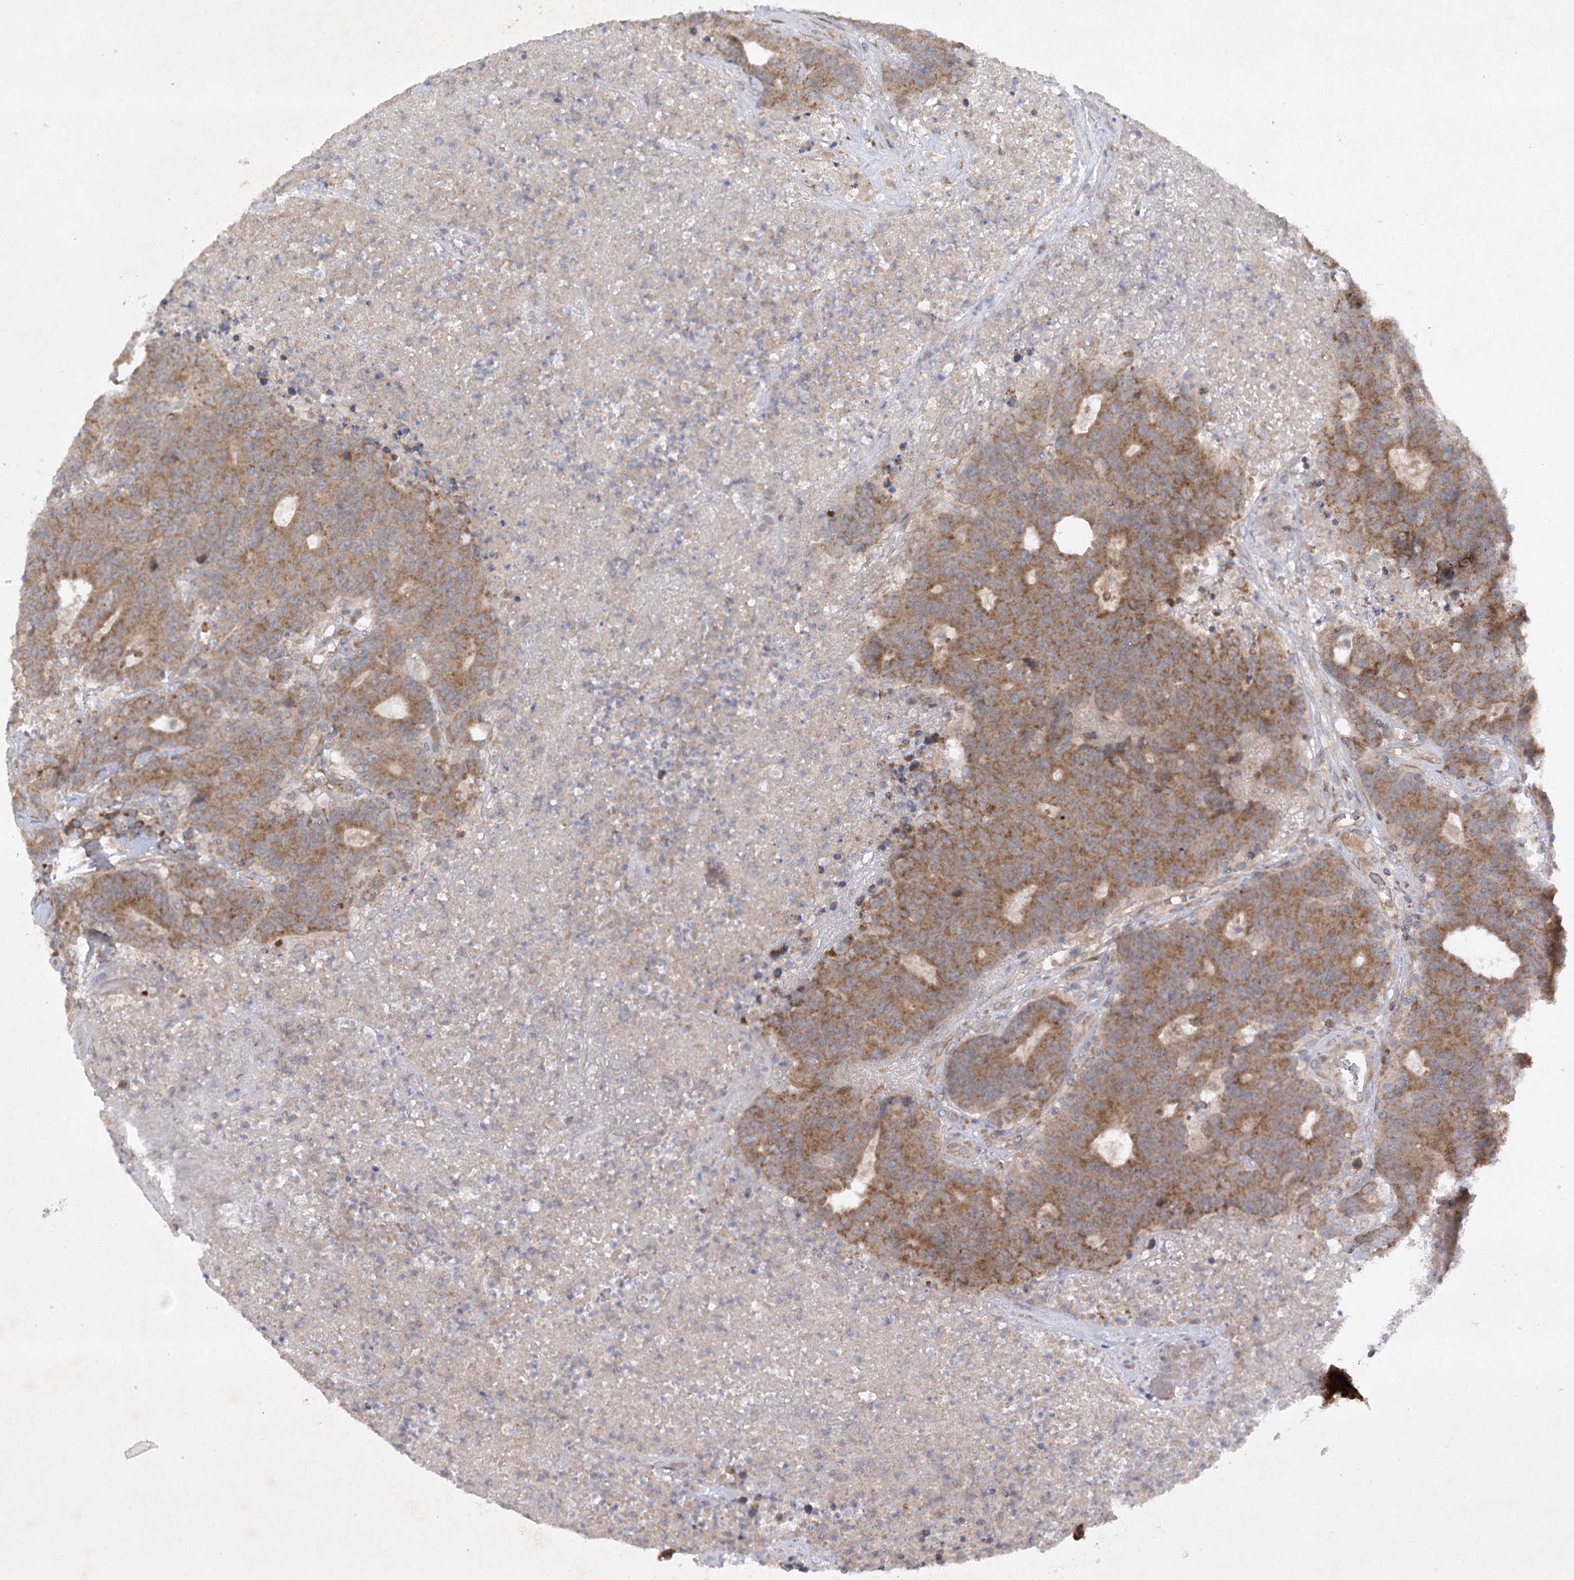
{"staining": {"intensity": "moderate", "quantity": ">75%", "location": "cytoplasmic/membranous"}, "tissue": "colorectal cancer", "cell_type": "Tumor cells", "image_type": "cancer", "snomed": [{"axis": "morphology", "description": "Adenocarcinoma, NOS"}, {"axis": "topography", "description": "Colon"}], "caption": "Brown immunohistochemical staining in colorectal cancer exhibits moderate cytoplasmic/membranous expression in approximately >75% of tumor cells. (brown staining indicates protein expression, while blue staining denotes nuclei).", "gene": "TRAF3IP1", "patient": {"sex": "female", "age": 75}}